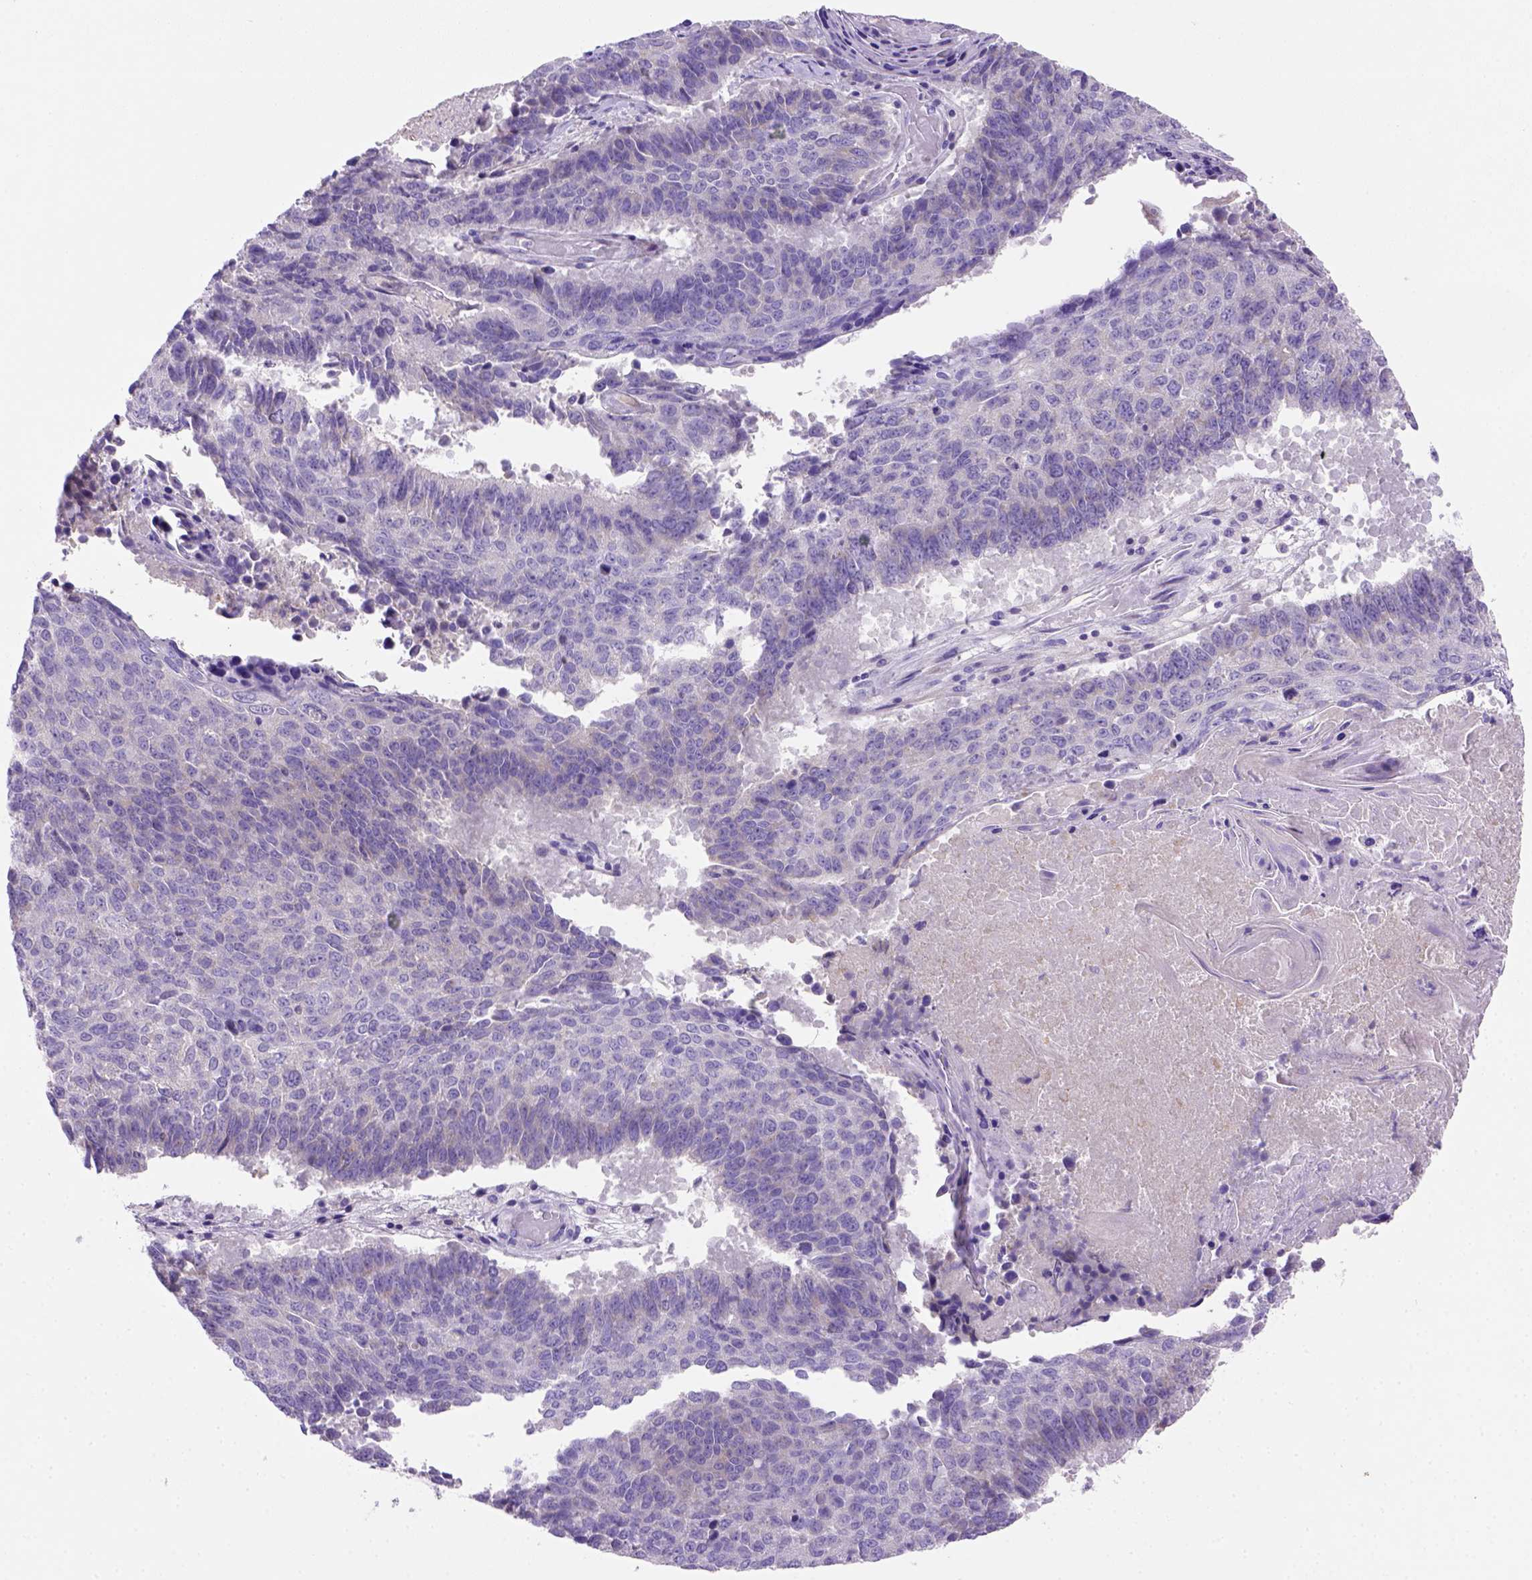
{"staining": {"intensity": "negative", "quantity": "none", "location": "none"}, "tissue": "lung cancer", "cell_type": "Tumor cells", "image_type": "cancer", "snomed": [{"axis": "morphology", "description": "Squamous cell carcinoma, NOS"}, {"axis": "topography", "description": "Lung"}], "caption": "Squamous cell carcinoma (lung) was stained to show a protein in brown. There is no significant positivity in tumor cells.", "gene": "SIRPD", "patient": {"sex": "male", "age": 73}}